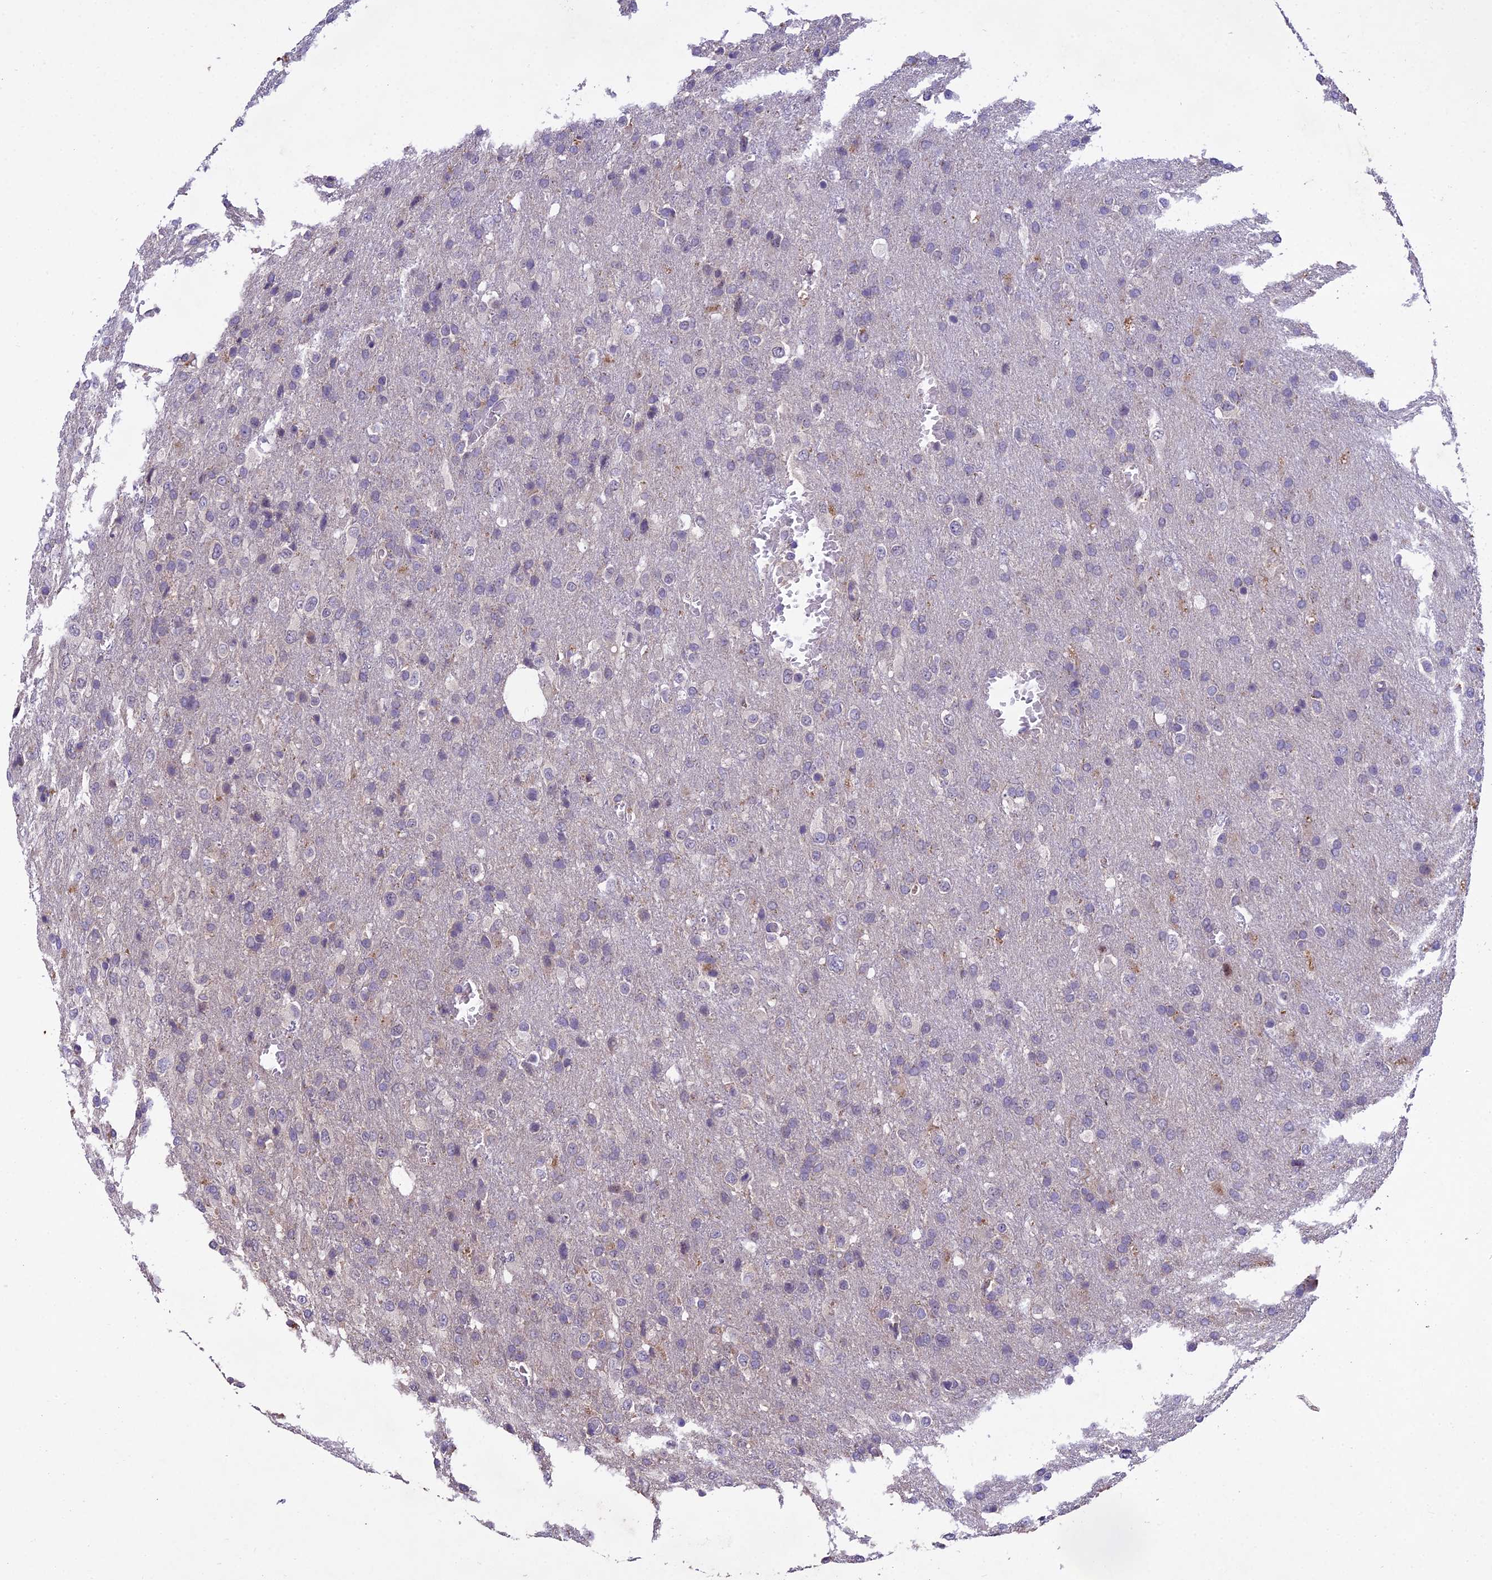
{"staining": {"intensity": "negative", "quantity": "none", "location": "none"}, "tissue": "glioma", "cell_type": "Tumor cells", "image_type": "cancer", "snomed": [{"axis": "morphology", "description": "Glioma, malignant, High grade"}, {"axis": "topography", "description": "Brain"}], "caption": "Histopathology image shows no significant protein positivity in tumor cells of glioma.", "gene": "CENPL", "patient": {"sex": "female", "age": 74}}